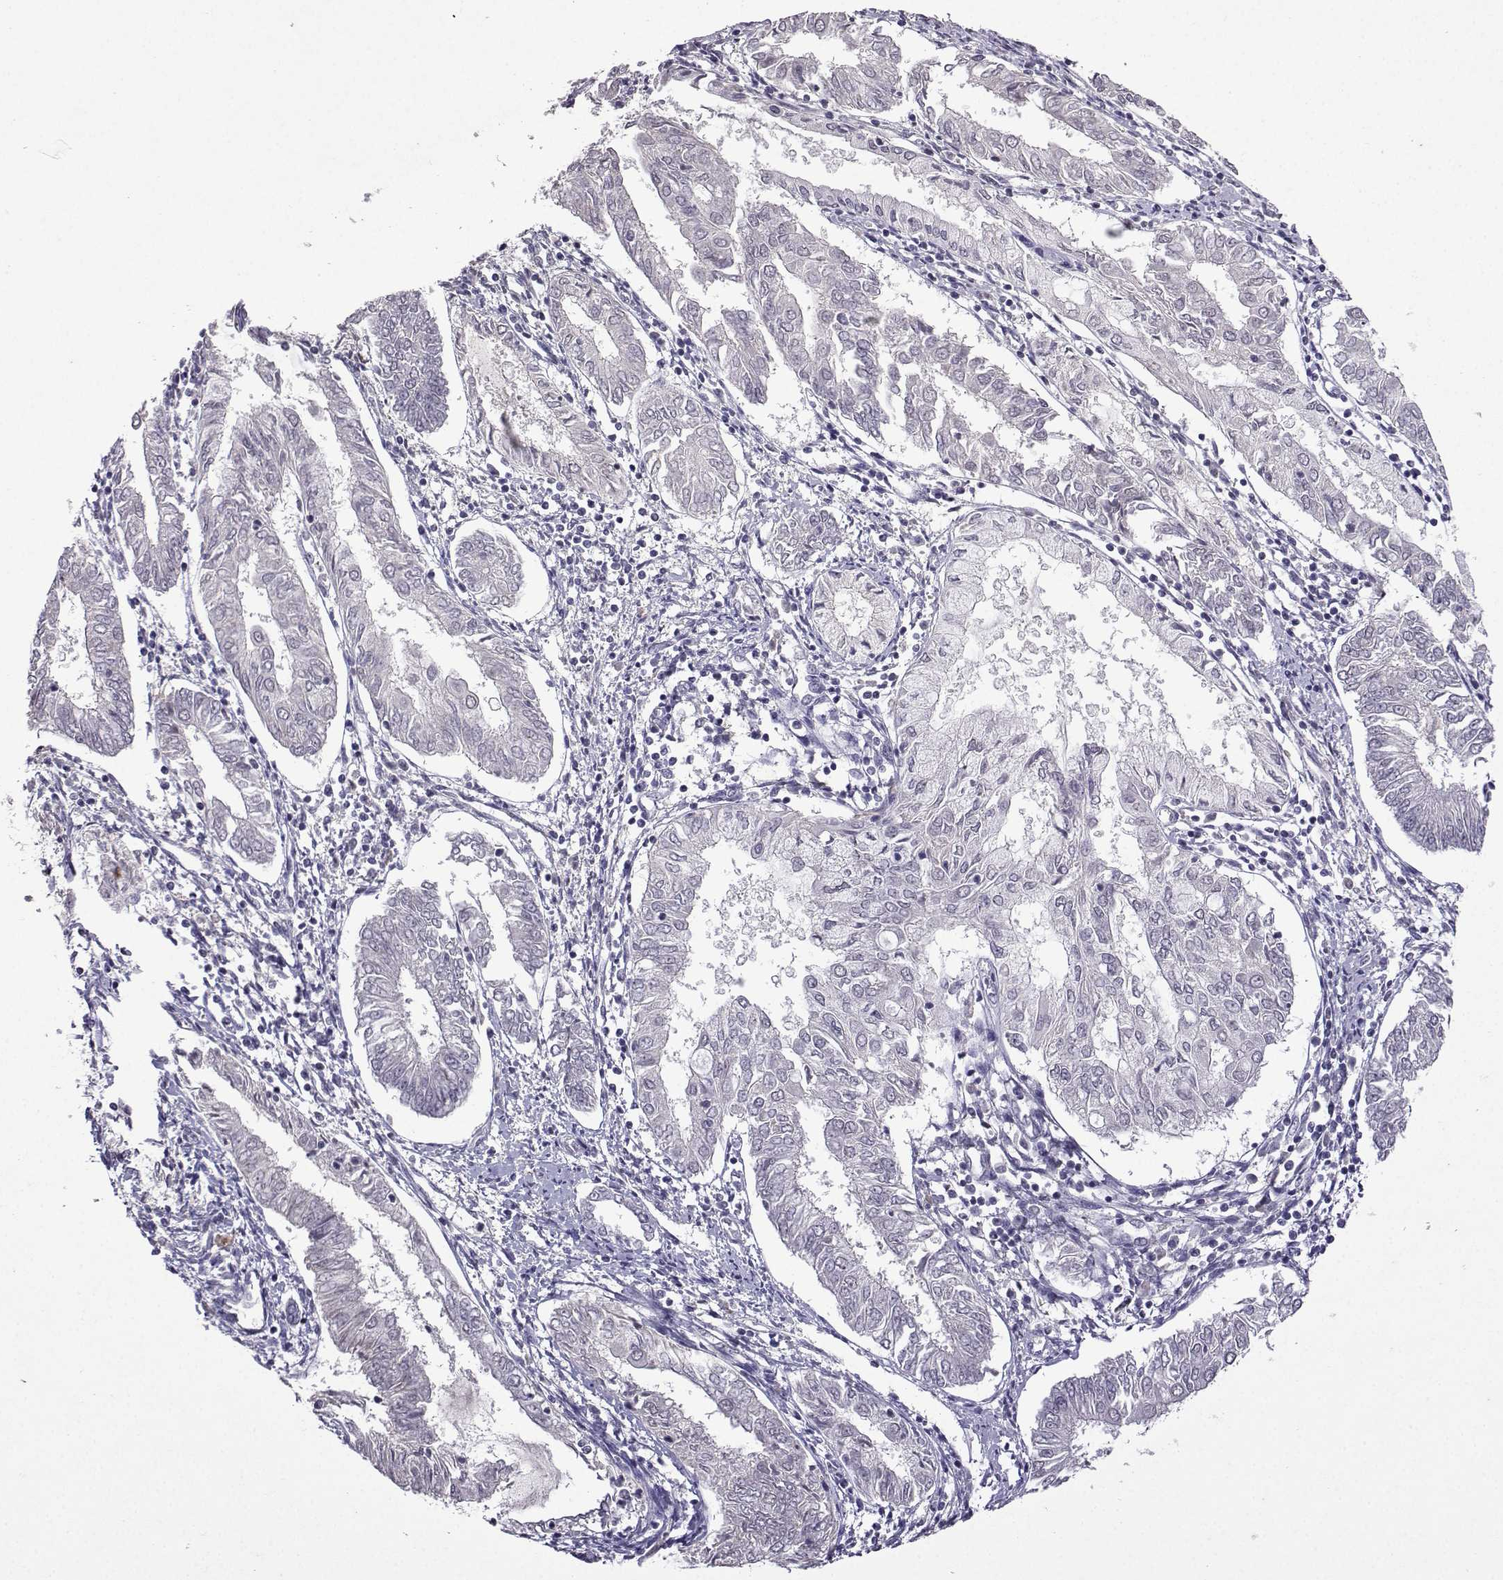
{"staining": {"intensity": "negative", "quantity": "none", "location": "none"}, "tissue": "endometrial cancer", "cell_type": "Tumor cells", "image_type": "cancer", "snomed": [{"axis": "morphology", "description": "Adenocarcinoma, NOS"}, {"axis": "topography", "description": "Endometrium"}], "caption": "Endometrial adenocarcinoma was stained to show a protein in brown. There is no significant staining in tumor cells.", "gene": "CCL28", "patient": {"sex": "female", "age": 68}}